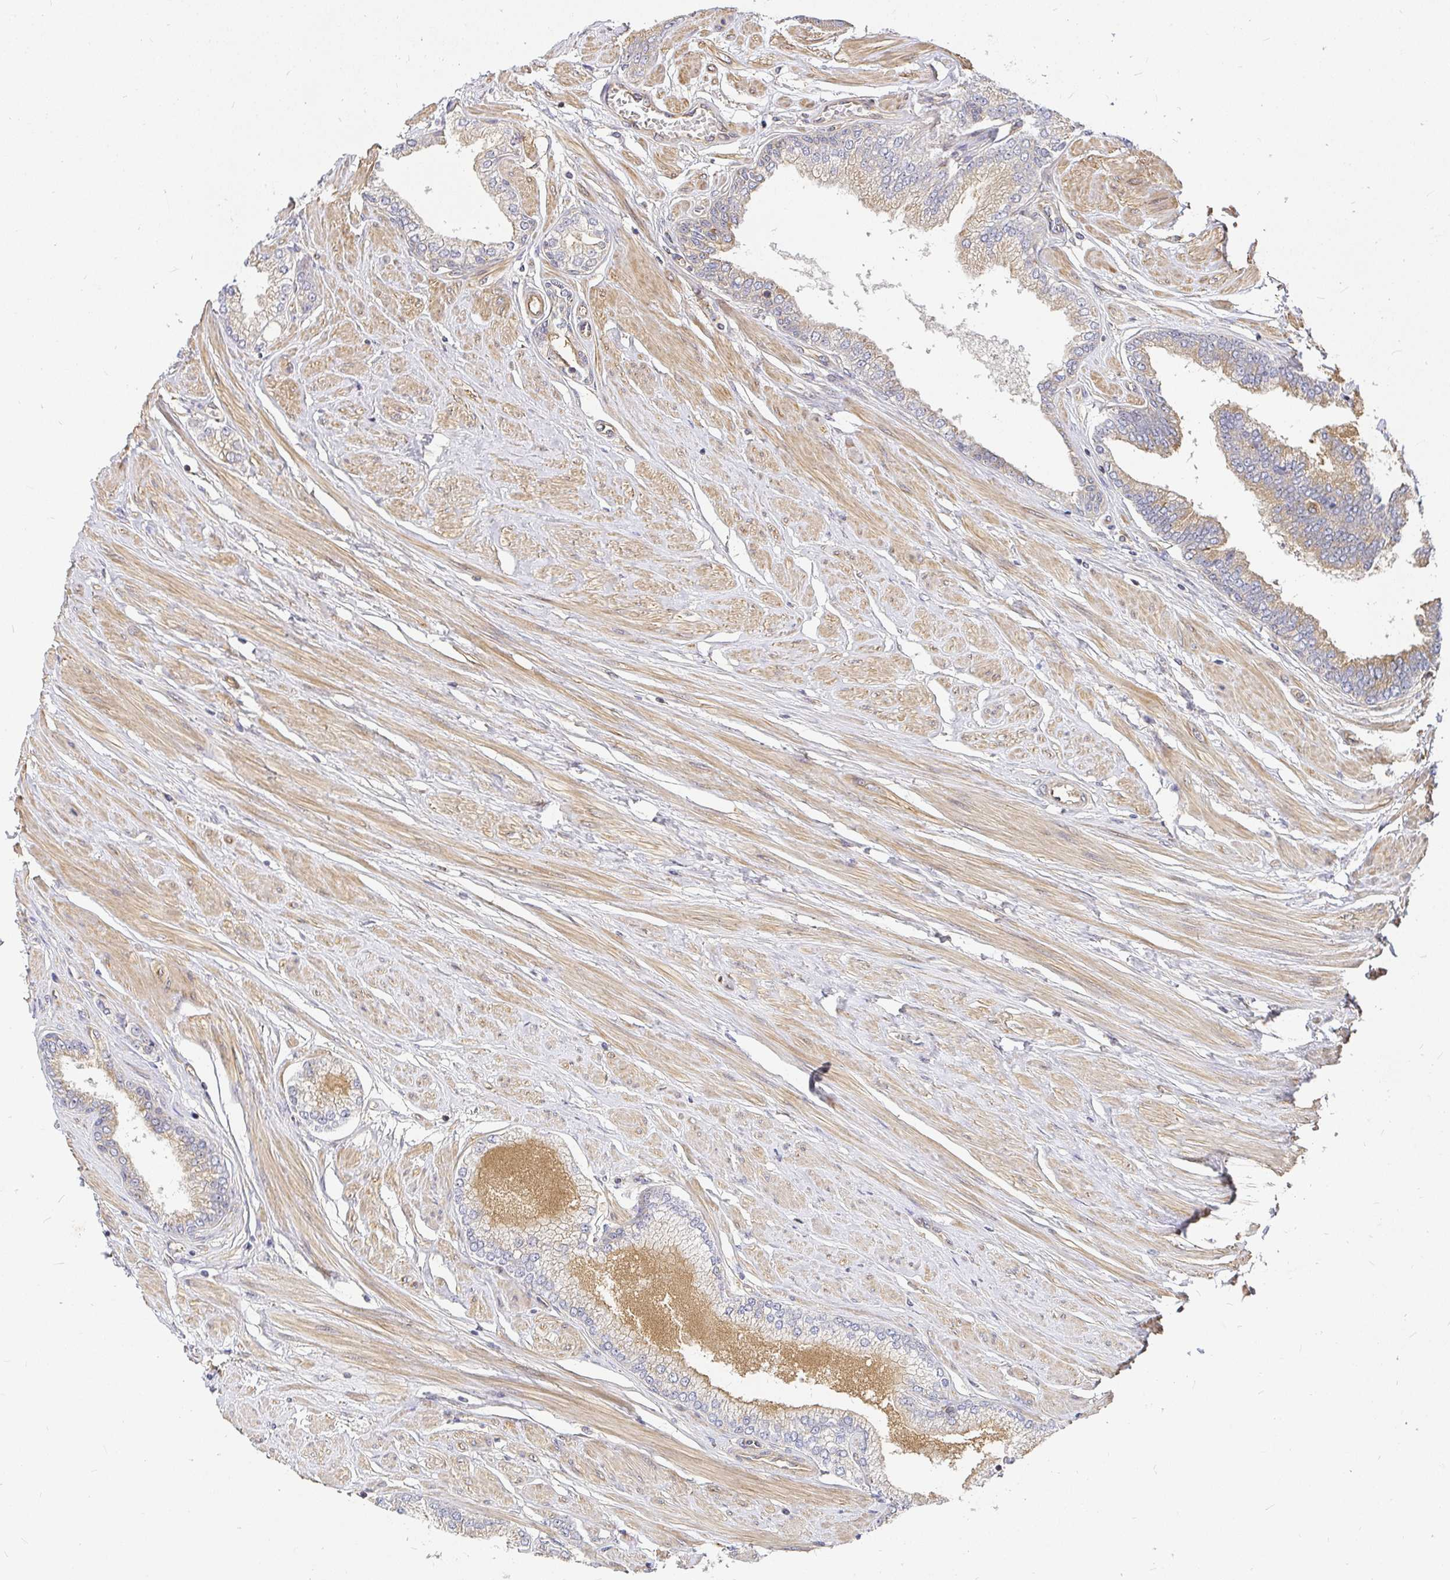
{"staining": {"intensity": "weak", "quantity": "25%-75%", "location": "cytoplasmic/membranous"}, "tissue": "prostate cancer", "cell_type": "Tumor cells", "image_type": "cancer", "snomed": [{"axis": "morphology", "description": "Adenocarcinoma, Low grade"}, {"axis": "topography", "description": "Prostate"}], "caption": "Brown immunohistochemical staining in human adenocarcinoma (low-grade) (prostate) reveals weak cytoplasmic/membranous staining in about 25%-75% of tumor cells.", "gene": "KIF5B", "patient": {"sex": "male", "age": 55}}